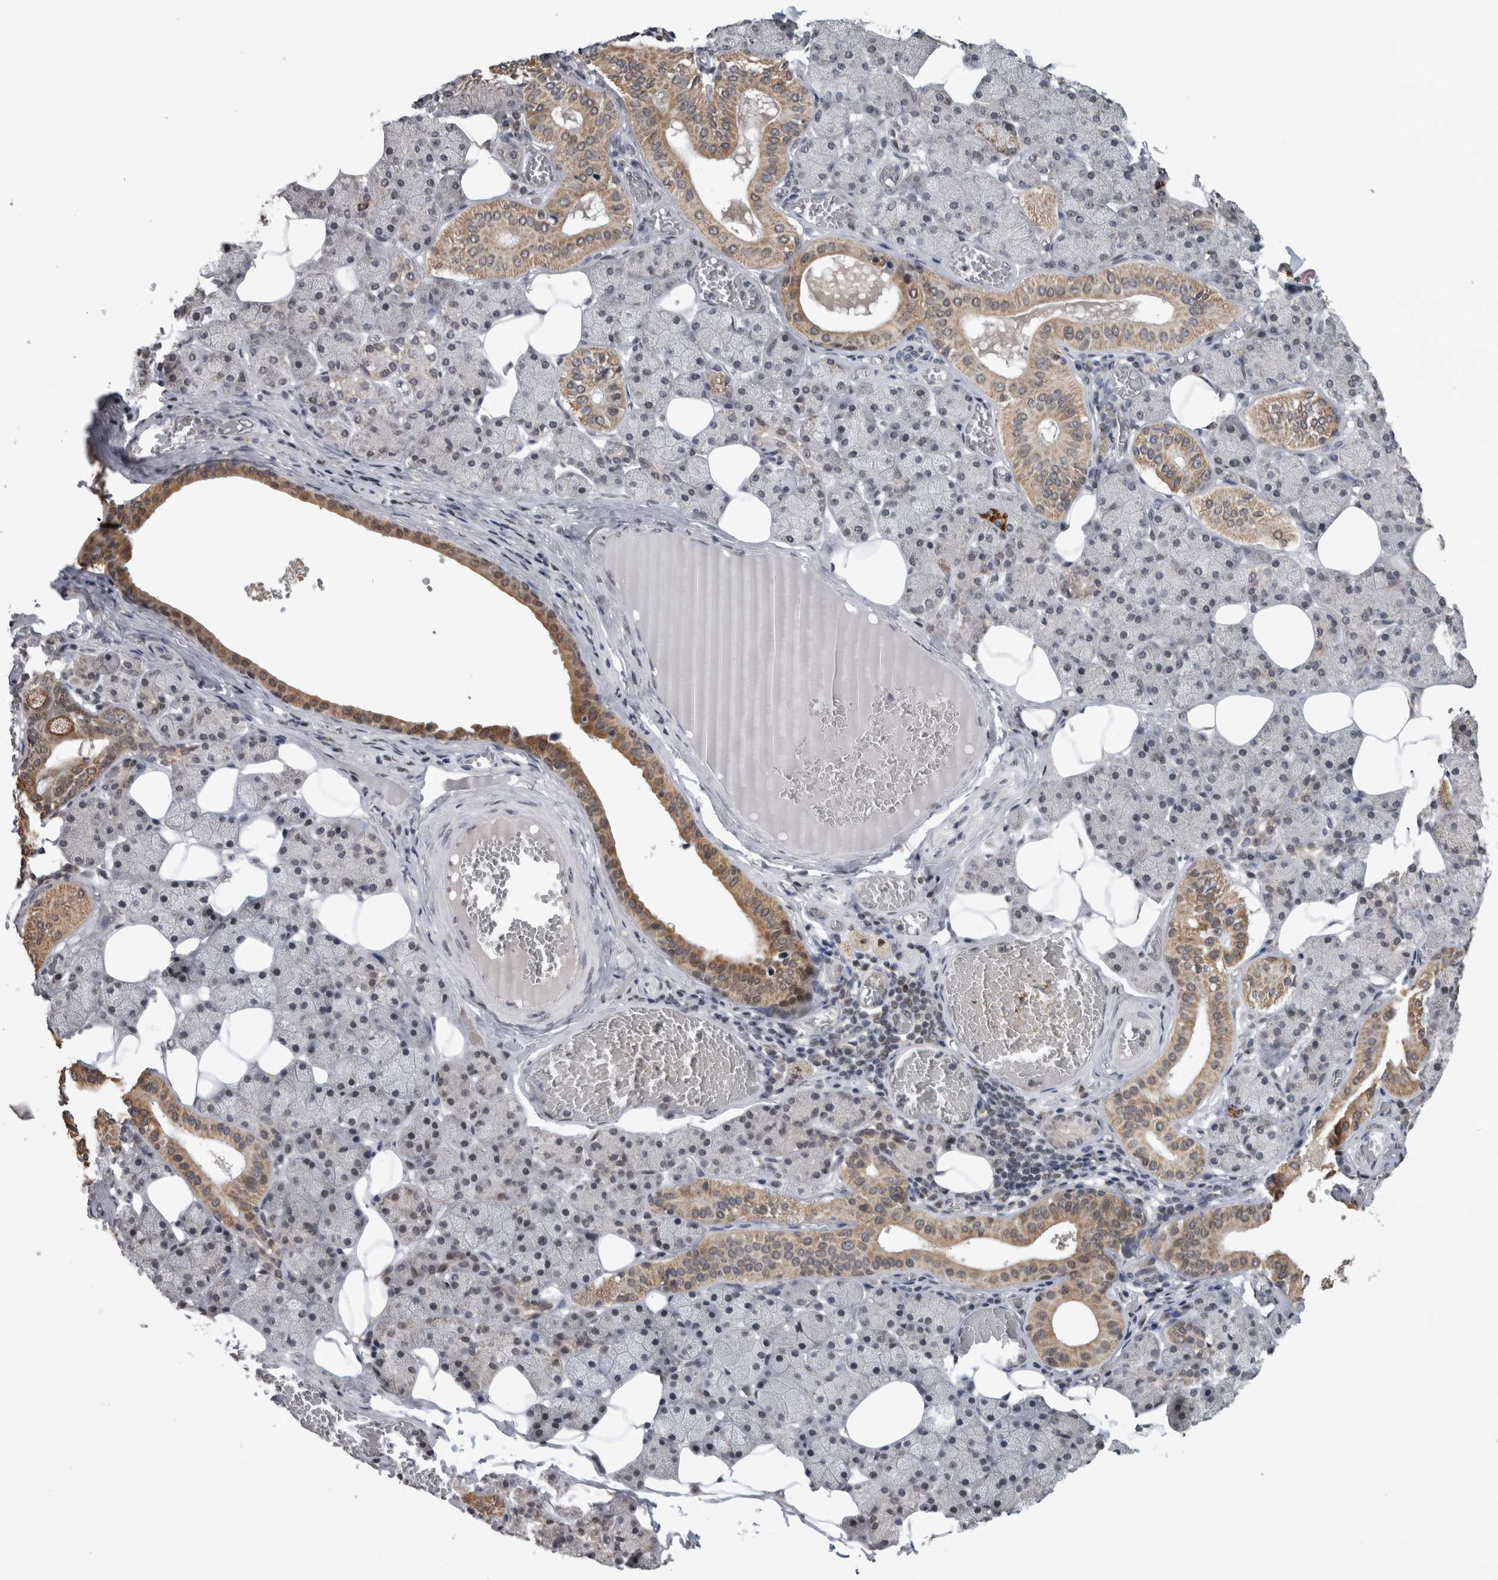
{"staining": {"intensity": "moderate", "quantity": "<25%", "location": "cytoplasmic/membranous"}, "tissue": "salivary gland", "cell_type": "Glandular cells", "image_type": "normal", "snomed": [{"axis": "morphology", "description": "Normal tissue, NOS"}, {"axis": "topography", "description": "Salivary gland"}], "caption": "Immunohistochemical staining of normal human salivary gland reveals moderate cytoplasmic/membranous protein staining in about <25% of glandular cells. Nuclei are stained in blue.", "gene": "OR2K2", "patient": {"sex": "female", "age": 33}}